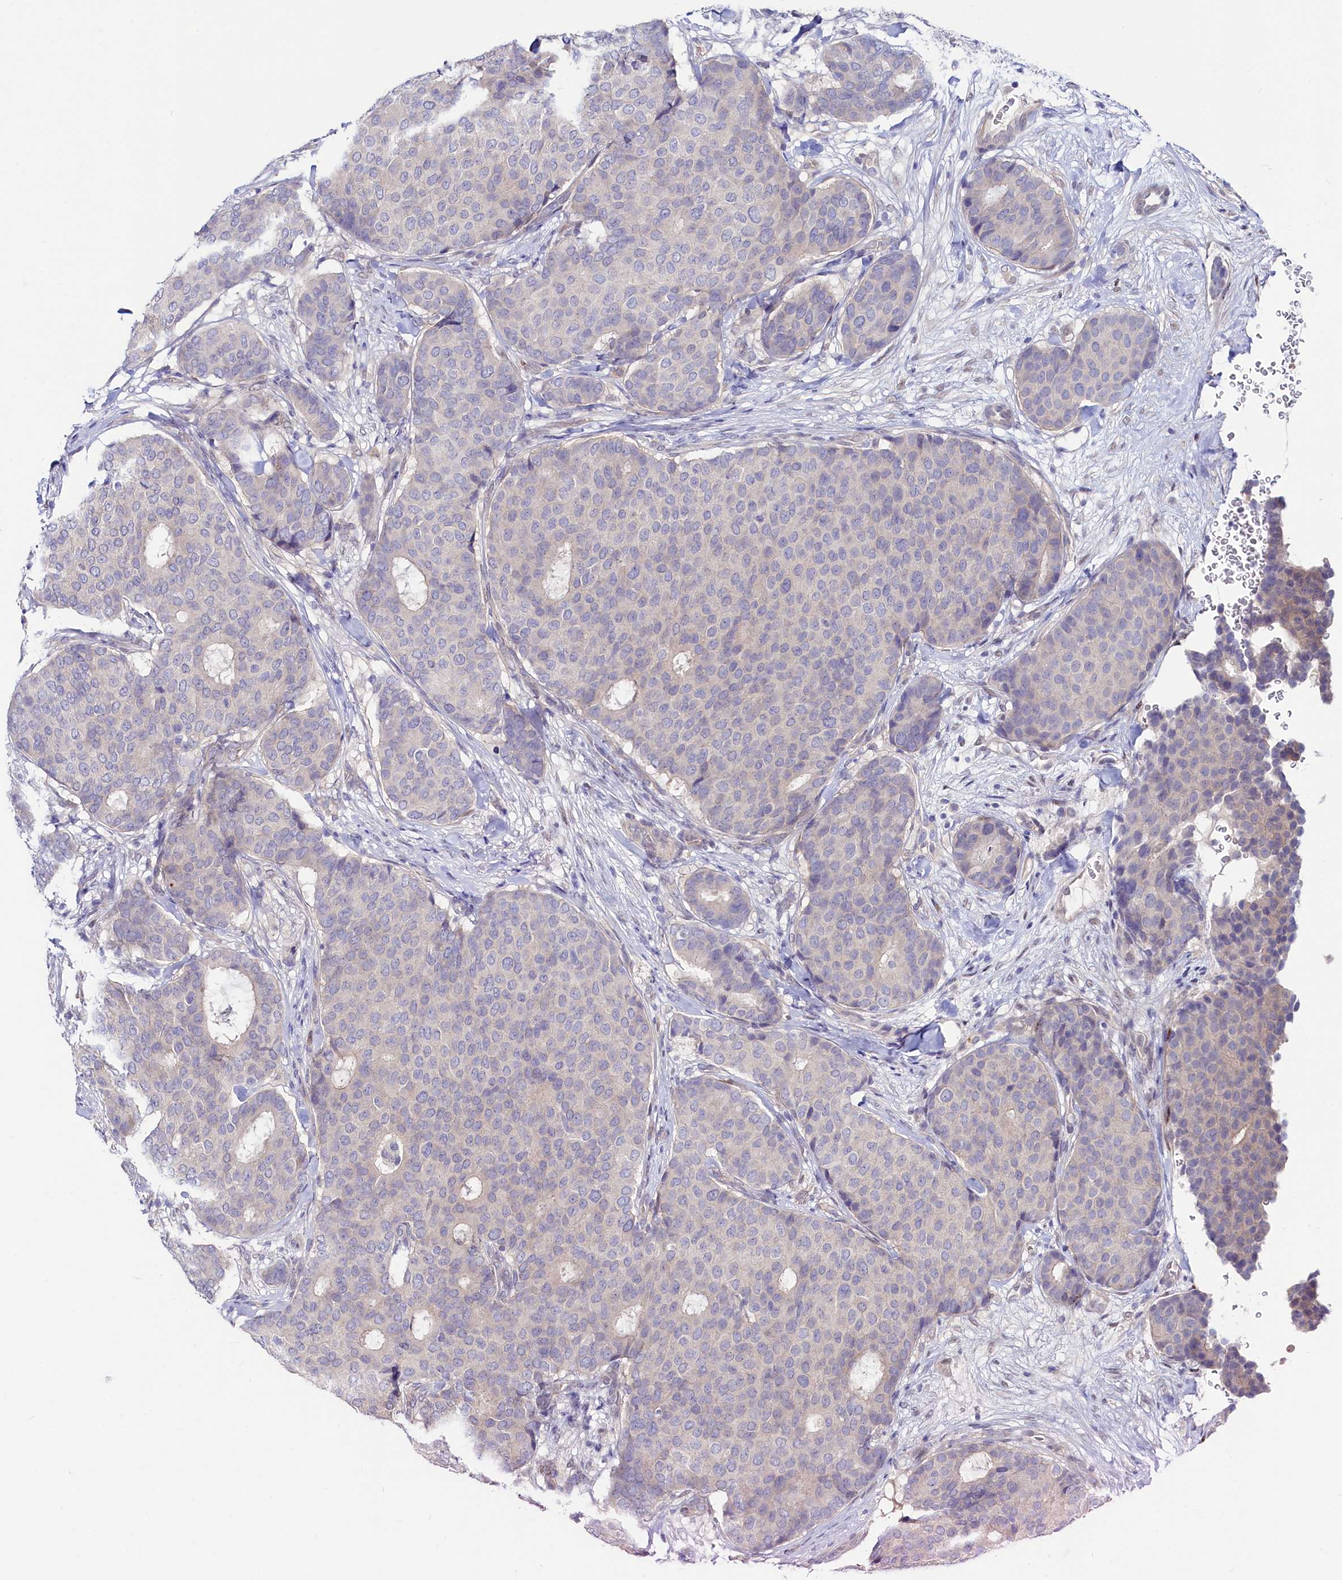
{"staining": {"intensity": "negative", "quantity": "none", "location": "none"}, "tissue": "breast cancer", "cell_type": "Tumor cells", "image_type": "cancer", "snomed": [{"axis": "morphology", "description": "Duct carcinoma"}, {"axis": "topography", "description": "Breast"}], "caption": "IHC of breast invasive ductal carcinoma shows no expression in tumor cells.", "gene": "ASTE1", "patient": {"sex": "female", "age": 75}}